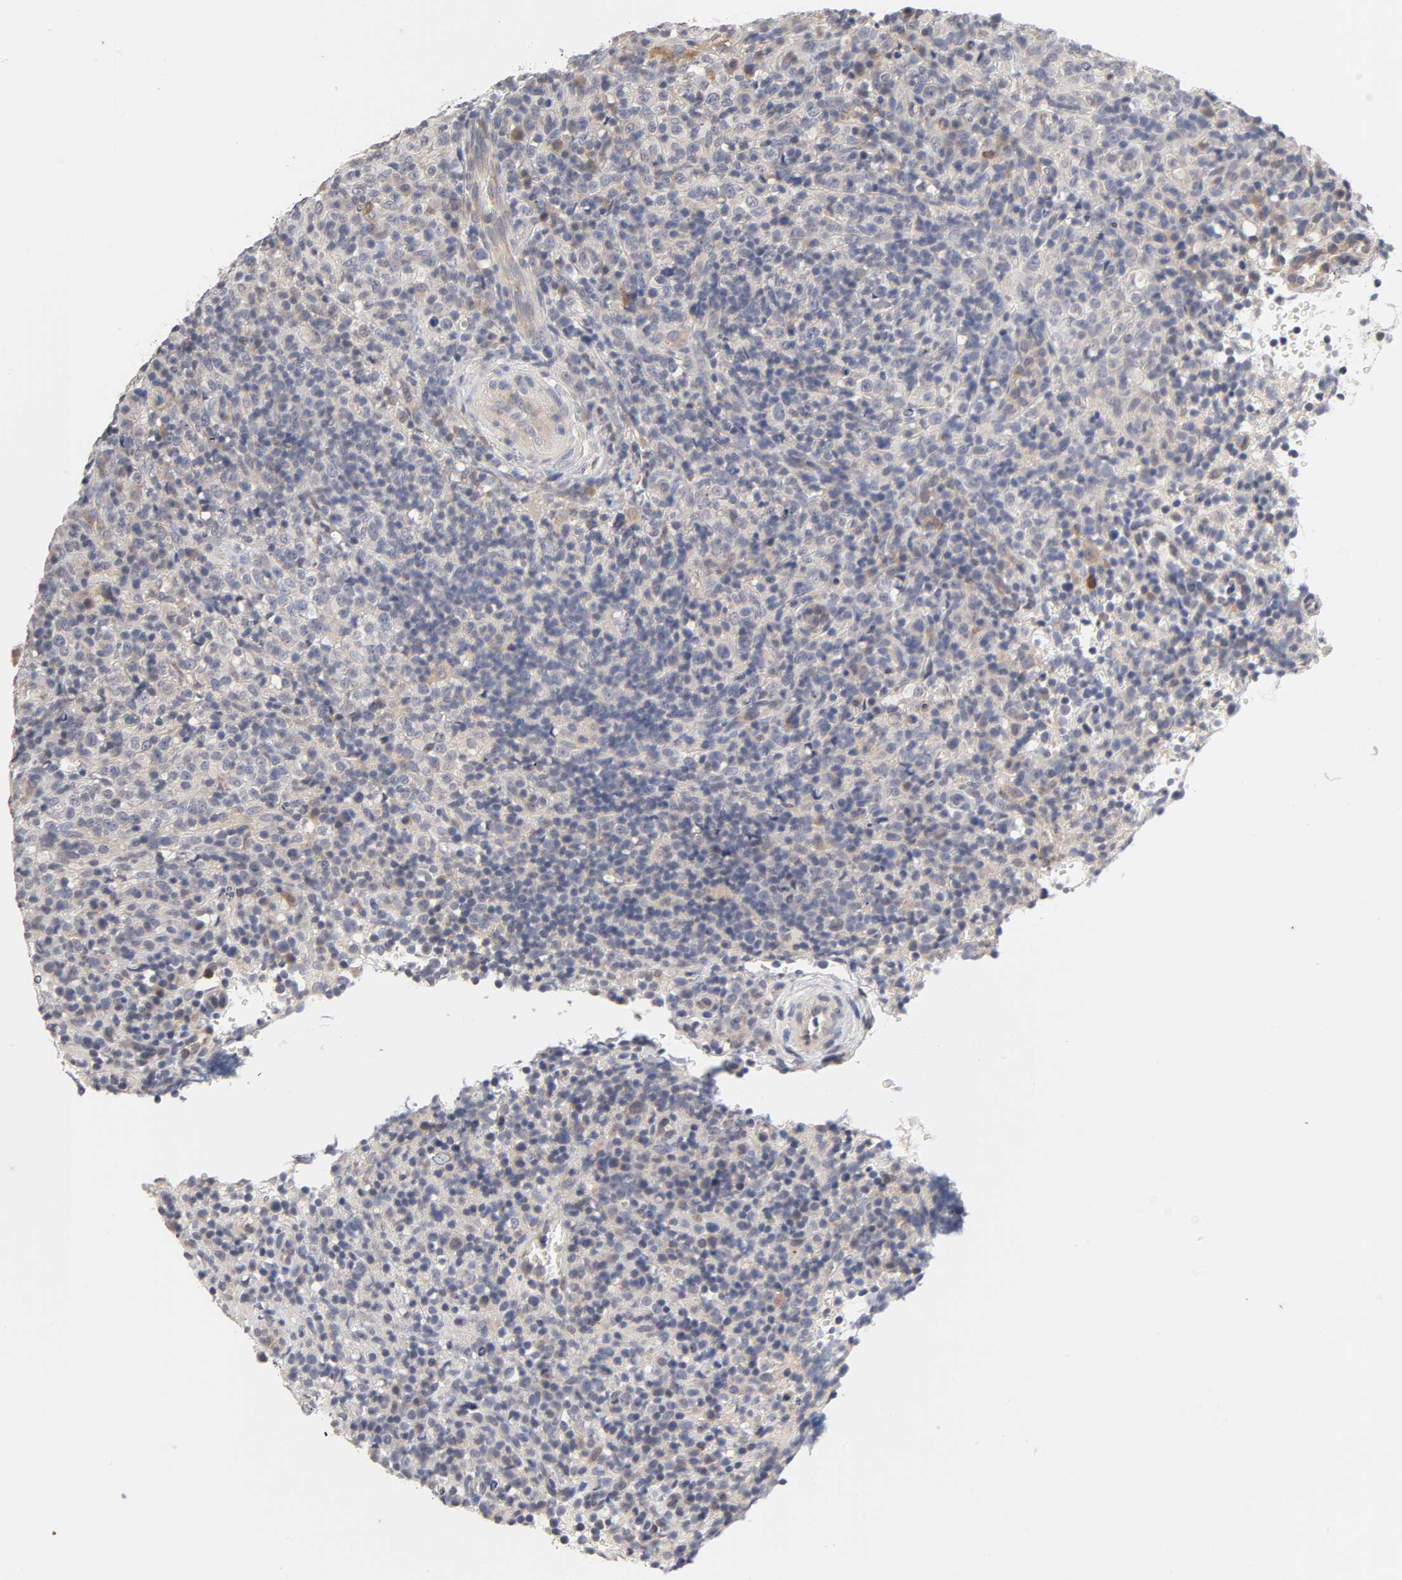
{"staining": {"intensity": "weak", "quantity": "<25%", "location": "cytoplasmic/membranous"}, "tissue": "lymphoma", "cell_type": "Tumor cells", "image_type": "cancer", "snomed": [{"axis": "morphology", "description": "Malignant lymphoma, non-Hodgkin's type, High grade"}, {"axis": "topography", "description": "Lymph node"}], "caption": "IHC histopathology image of human lymphoma stained for a protein (brown), which shows no expression in tumor cells. (Brightfield microscopy of DAB IHC at high magnification).", "gene": "CXADR", "patient": {"sex": "female", "age": 76}}